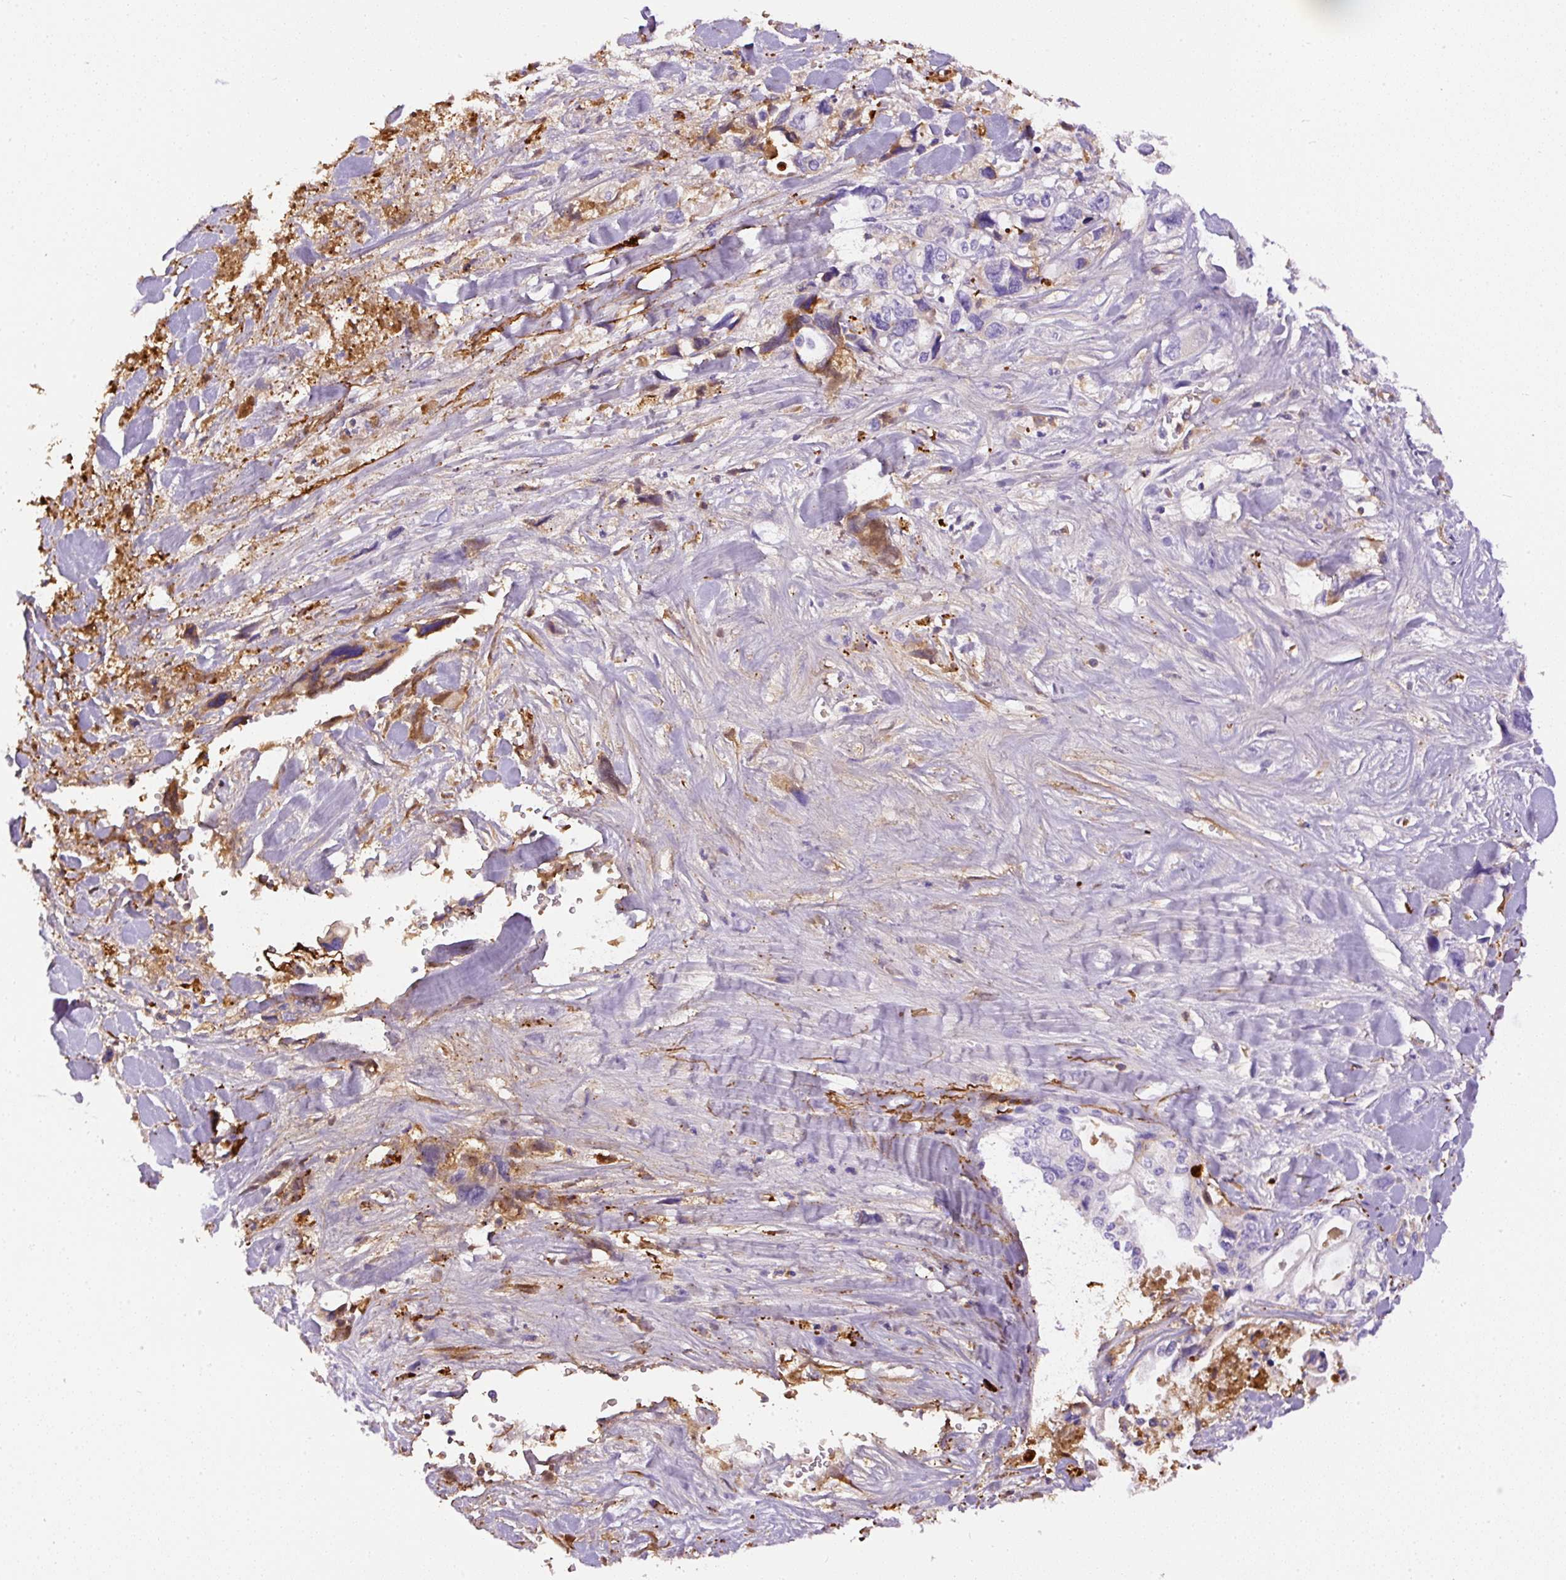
{"staining": {"intensity": "weak", "quantity": "<25%", "location": "cytoplasmic/membranous"}, "tissue": "pancreatic cancer", "cell_type": "Tumor cells", "image_type": "cancer", "snomed": [{"axis": "morphology", "description": "Adenocarcinoma, NOS"}, {"axis": "topography", "description": "Pancreas"}], "caption": "Immunohistochemistry micrograph of neoplastic tissue: human adenocarcinoma (pancreatic) stained with DAB reveals no significant protein expression in tumor cells.", "gene": "APCS", "patient": {"sex": "male", "age": 46}}